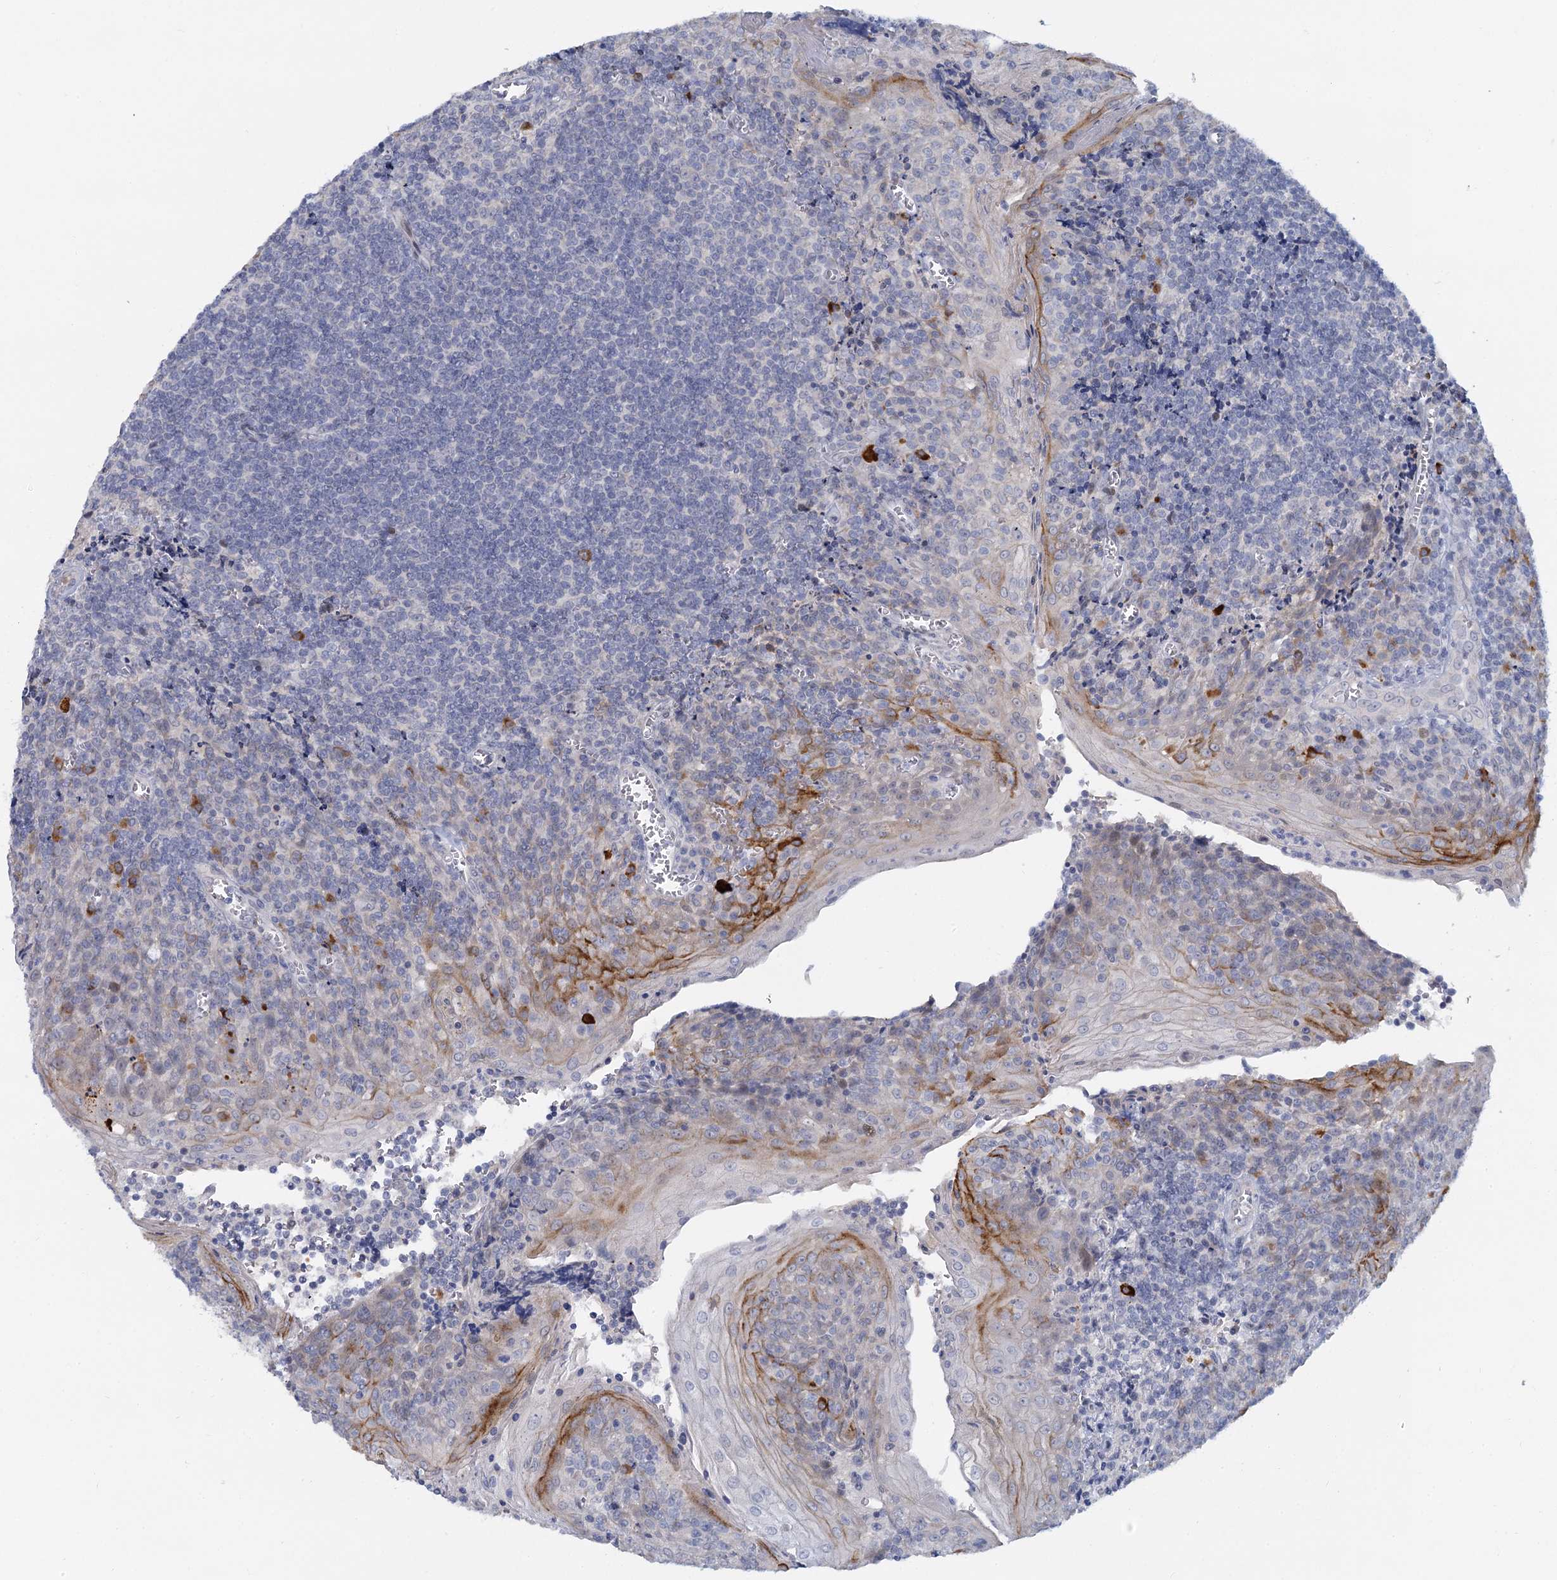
{"staining": {"intensity": "negative", "quantity": "none", "location": "none"}, "tissue": "tonsil", "cell_type": "Germinal center cells", "image_type": "normal", "snomed": [{"axis": "morphology", "description": "Normal tissue, NOS"}, {"axis": "topography", "description": "Tonsil"}], "caption": "Germinal center cells are negative for protein expression in normal human tonsil. Nuclei are stained in blue.", "gene": "ACRBP", "patient": {"sex": "male", "age": 27}}